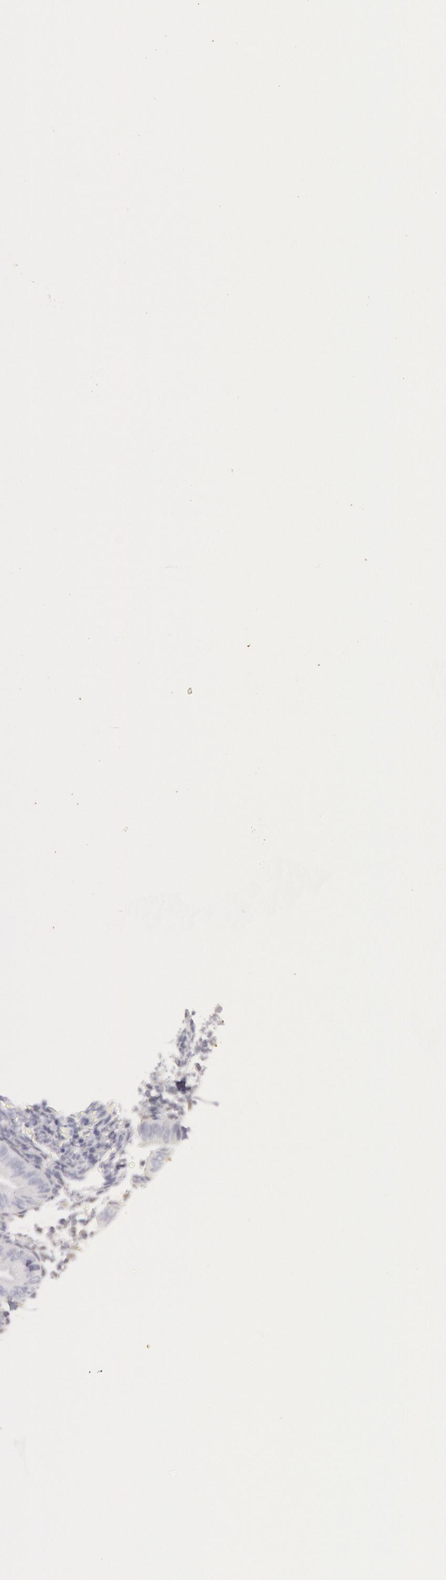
{"staining": {"intensity": "negative", "quantity": "none", "location": "none"}, "tissue": "endometrium", "cell_type": "Cells in endometrial stroma", "image_type": "normal", "snomed": [{"axis": "morphology", "description": "Normal tissue, NOS"}, {"axis": "topography", "description": "Endometrium"}], "caption": "The photomicrograph exhibits no staining of cells in endometrial stroma in normal endometrium.", "gene": "CKB", "patient": {"sex": "female", "age": 61}}